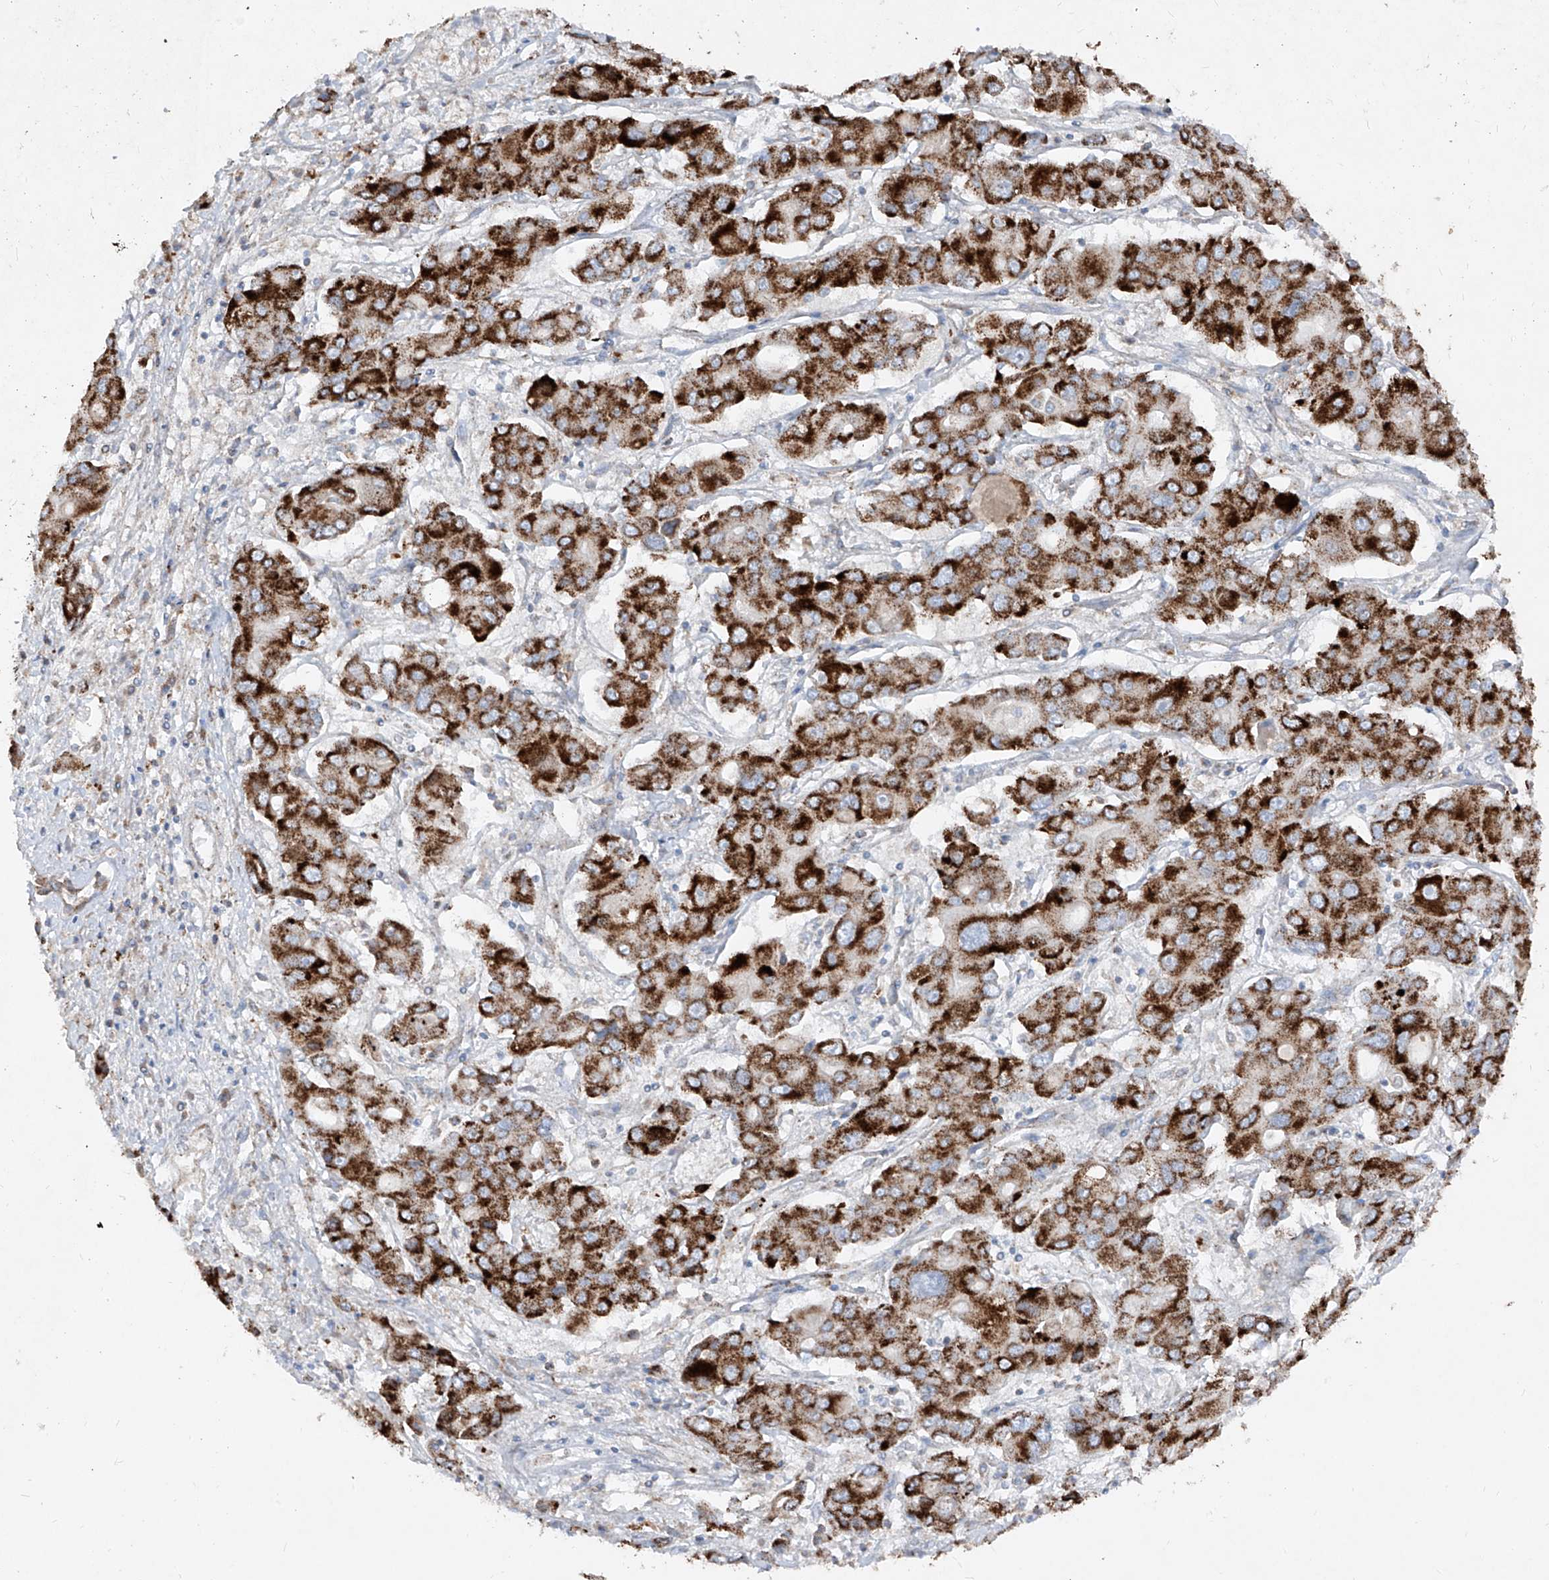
{"staining": {"intensity": "strong", "quantity": ">75%", "location": "cytoplasmic/membranous"}, "tissue": "liver cancer", "cell_type": "Tumor cells", "image_type": "cancer", "snomed": [{"axis": "morphology", "description": "Cholangiocarcinoma"}, {"axis": "topography", "description": "Liver"}], "caption": "Cholangiocarcinoma (liver) stained for a protein shows strong cytoplasmic/membranous positivity in tumor cells. The protein of interest is shown in brown color, while the nuclei are stained blue.", "gene": "ABCD3", "patient": {"sex": "male", "age": 67}}